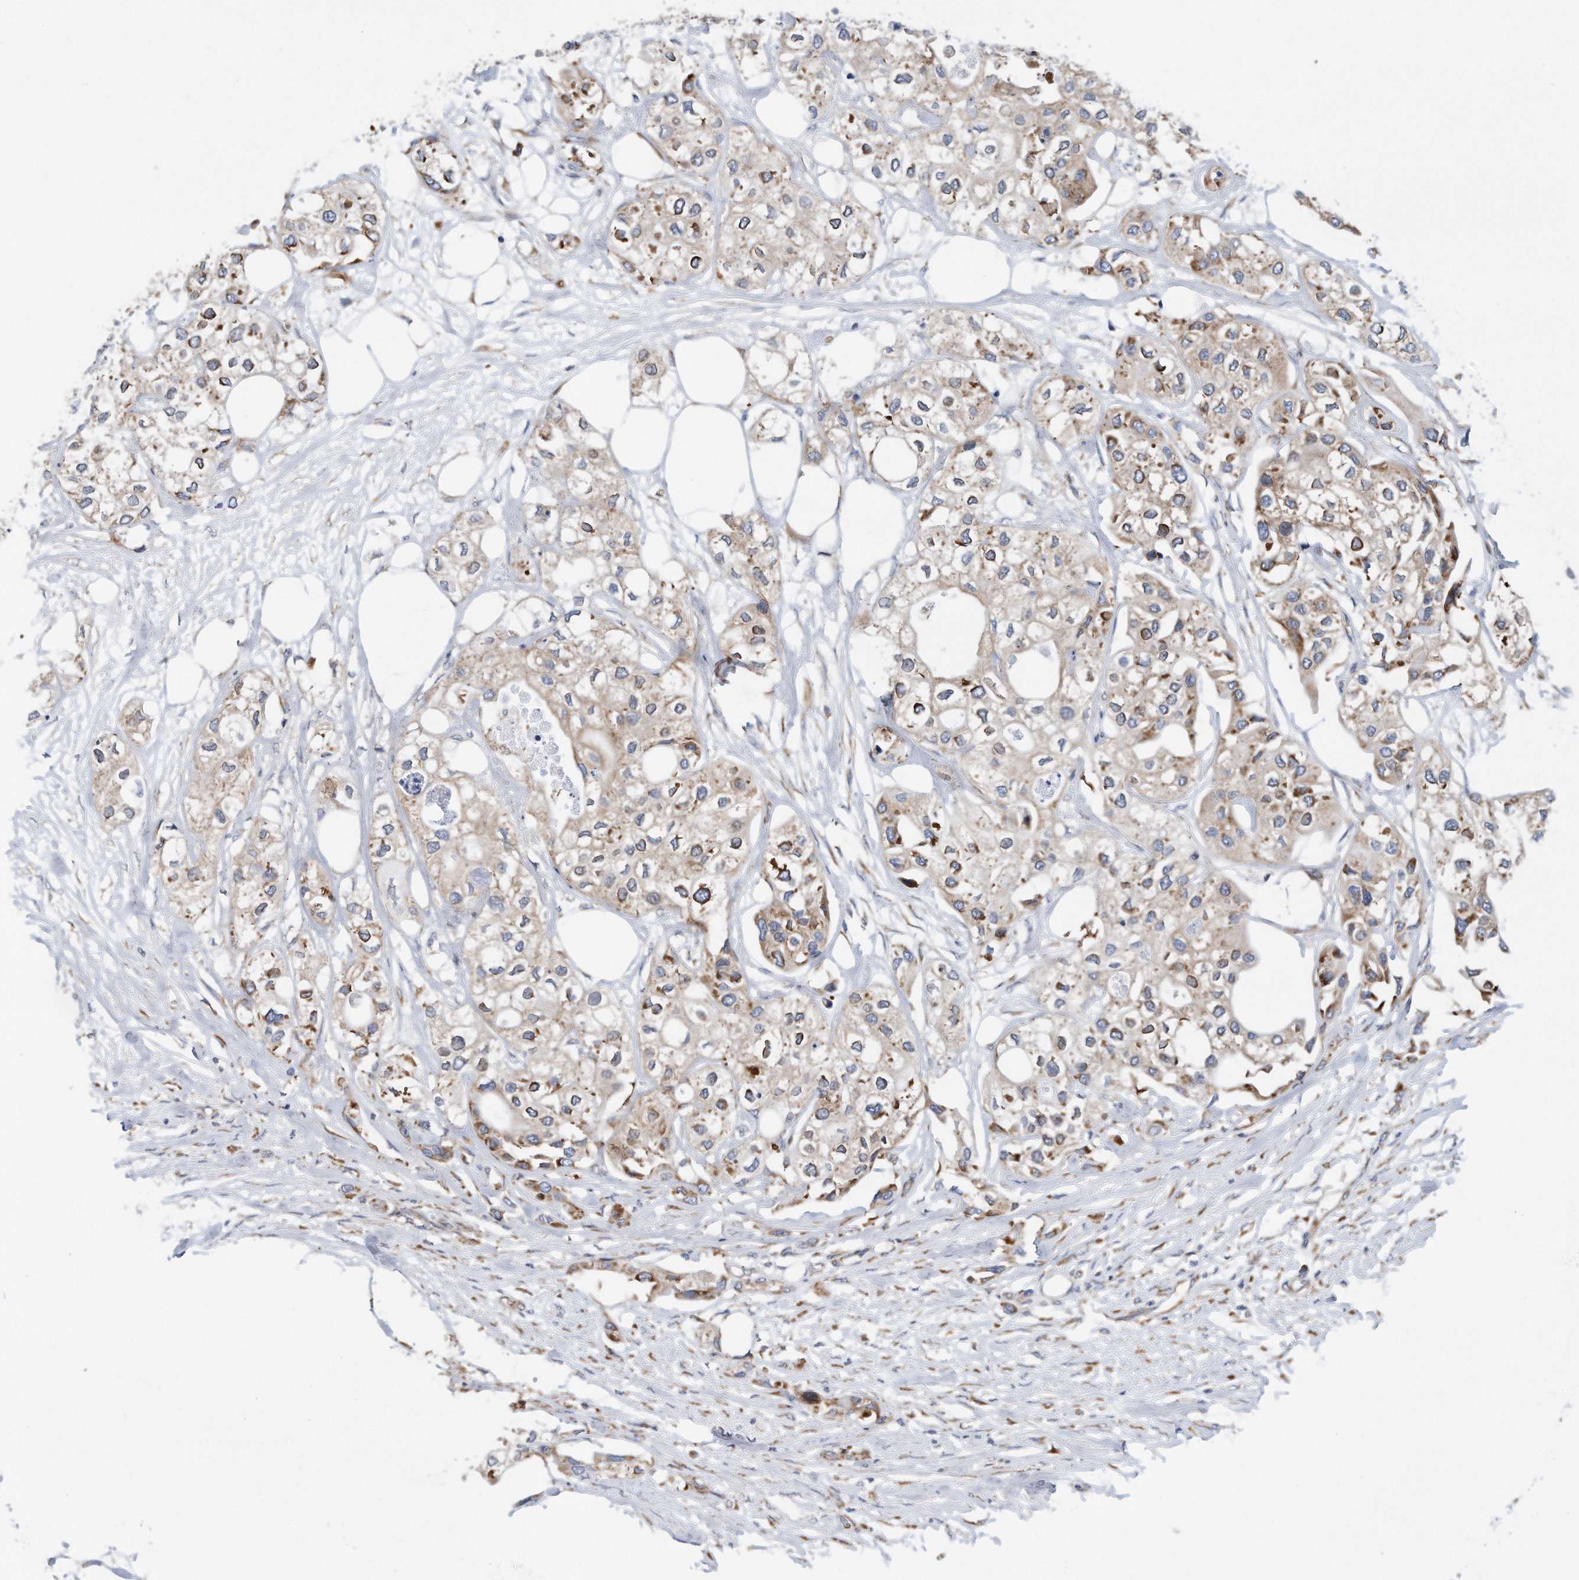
{"staining": {"intensity": "moderate", "quantity": "<25%", "location": "cytoplasmic/membranous"}, "tissue": "urothelial cancer", "cell_type": "Tumor cells", "image_type": "cancer", "snomed": [{"axis": "morphology", "description": "Urothelial carcinoma, High grade"}, {"axis": "topography", "description": "Urinary bladder"}], "caption": "About <25% of tumor cells in urothelial cancer exhibit moderate cytoplasmic/membranous protein expression as visualized by brown immunohistochemical staining.", "gene": "RPL26L1", "patient": {"sex": "male", "age": 64}}